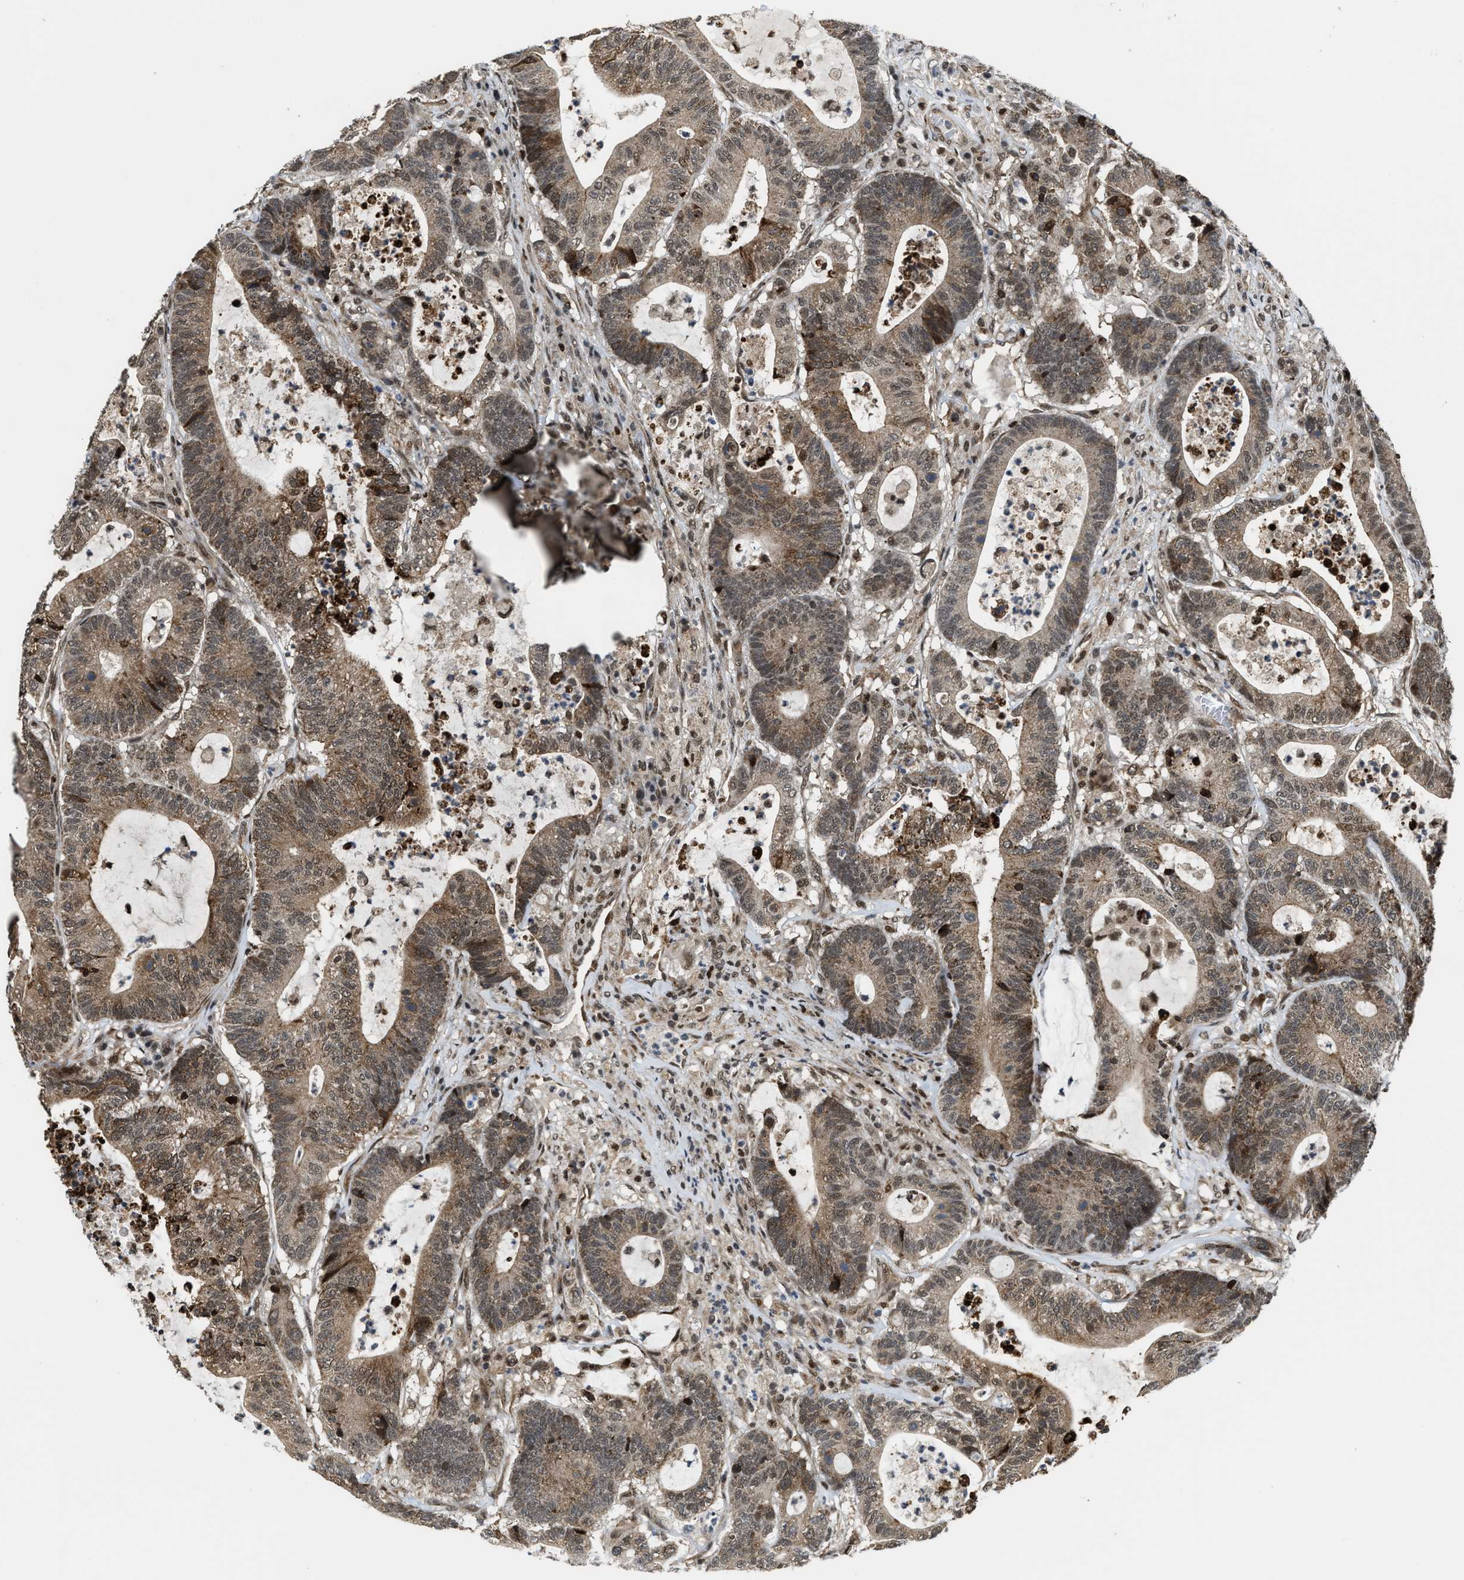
{"staining": {"intensity": "weak", "quantity": ">75%", "location": "cytoplasmic/membranous,nuclear"}, "tissue": "colorectal cancer", "cell_type": "Tumor cells", "image_type": "cancer", "snomed": [{"axis": "morphology", "description": "Adenocarcinoma, NOS"}, {"axis": "topography", "description": "Colon"}], "caption": "This micrograph displays IHC staining of human colorectal cancer, with low weak cytoplasmic/membranous and nuclear staining in about >75% of tumor cells.", "gene": "ZNF250", "patient": {"sex": "female", "age": 84}}